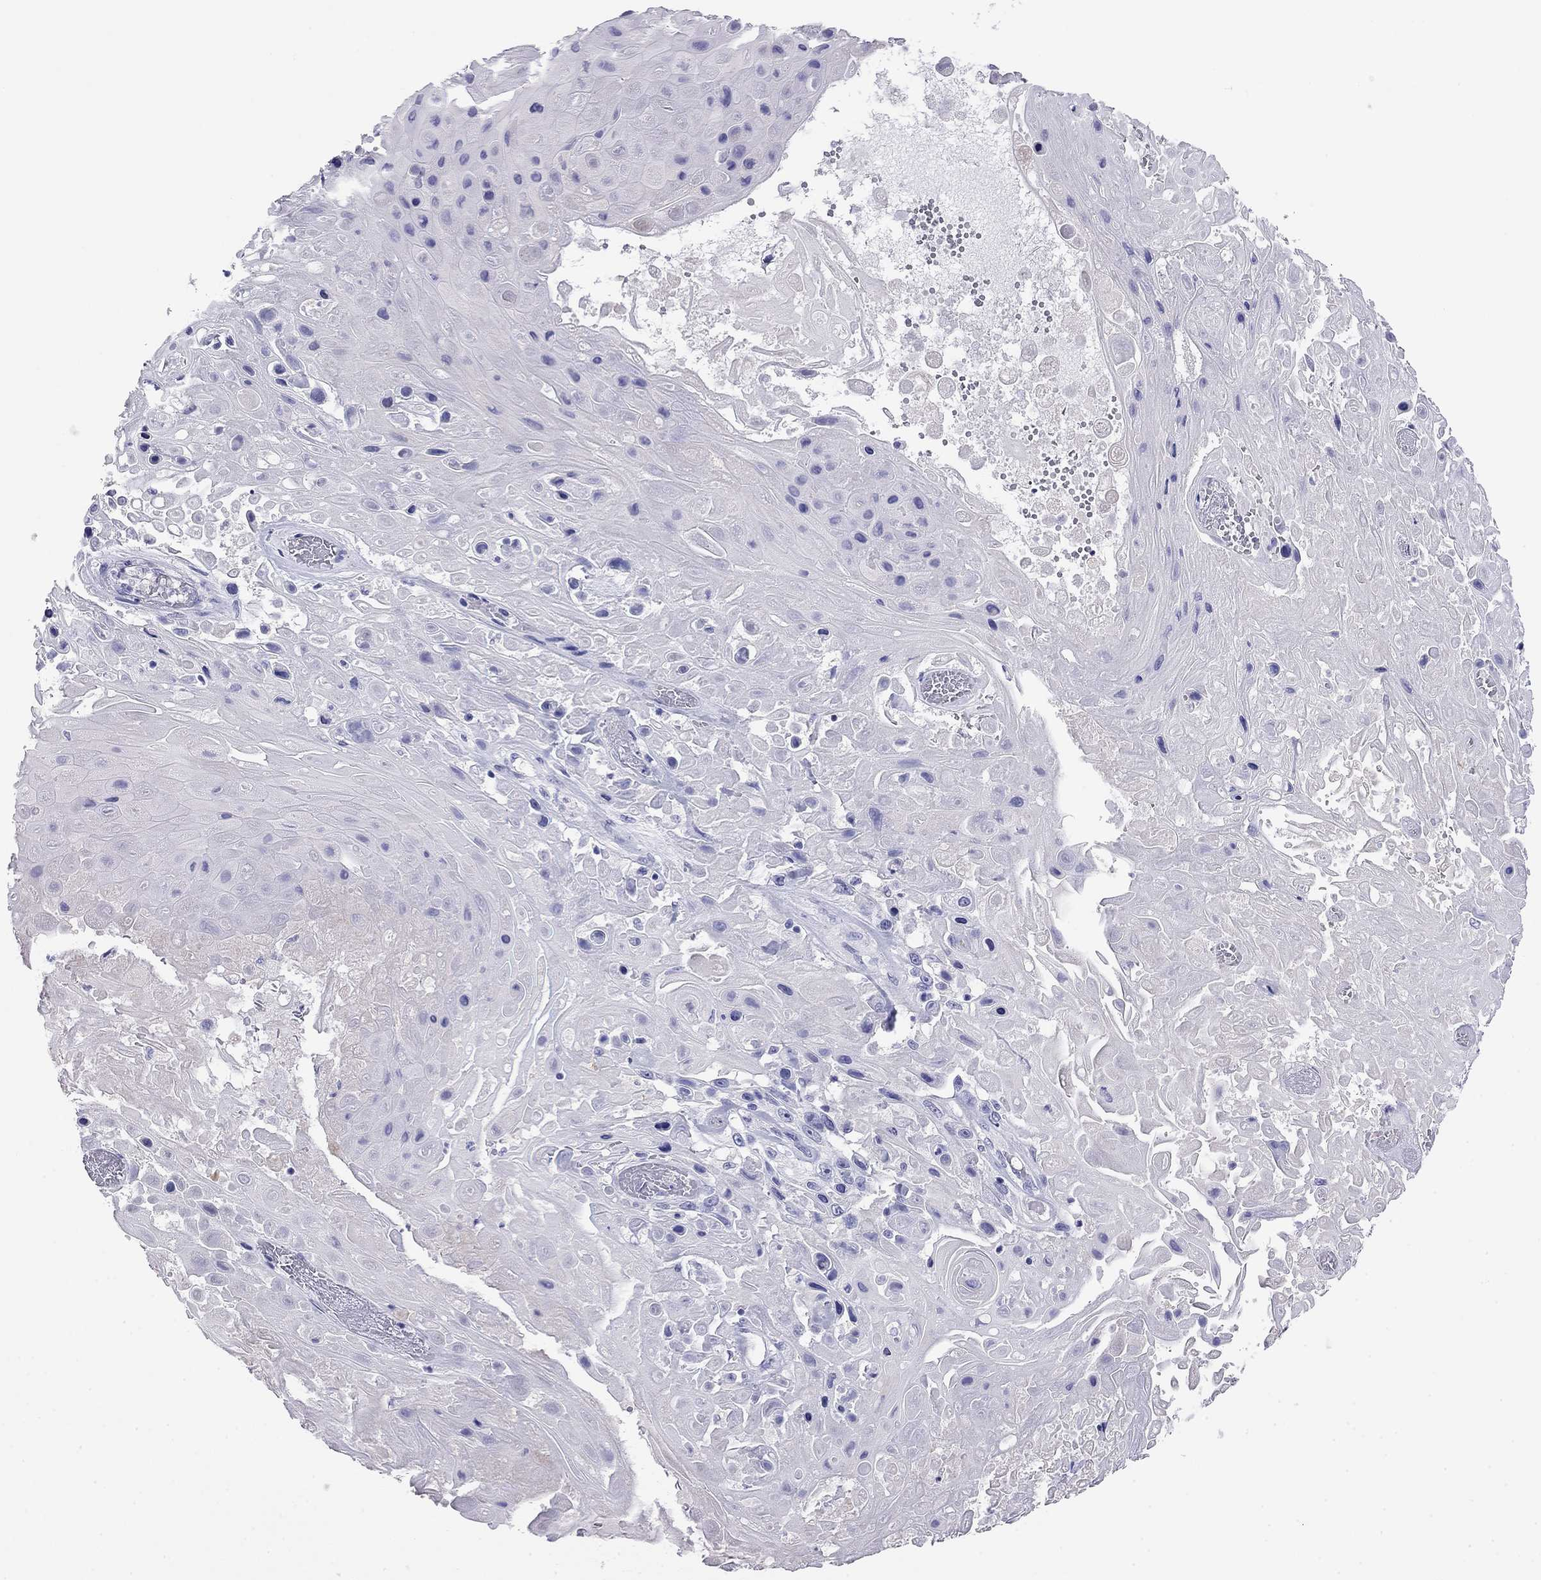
{"staining": {"intensity": "negative", "quantity": "none", "location": "none"}, "tissue": "skin cancer", "cell_type": "Tumor cells", "image_type": "cancer", "snomed": [{"axis": "morphology", "description": "Squamous cell carcinoma, NOS"}, {"axis": "topography", "description": "Skin"}], "caption": "Tumor cells show no significant positivity in skin cancer (squamous cell carcinoma).", "gene": "ODF4", "patient": {"sex": "male", "age": 82}}